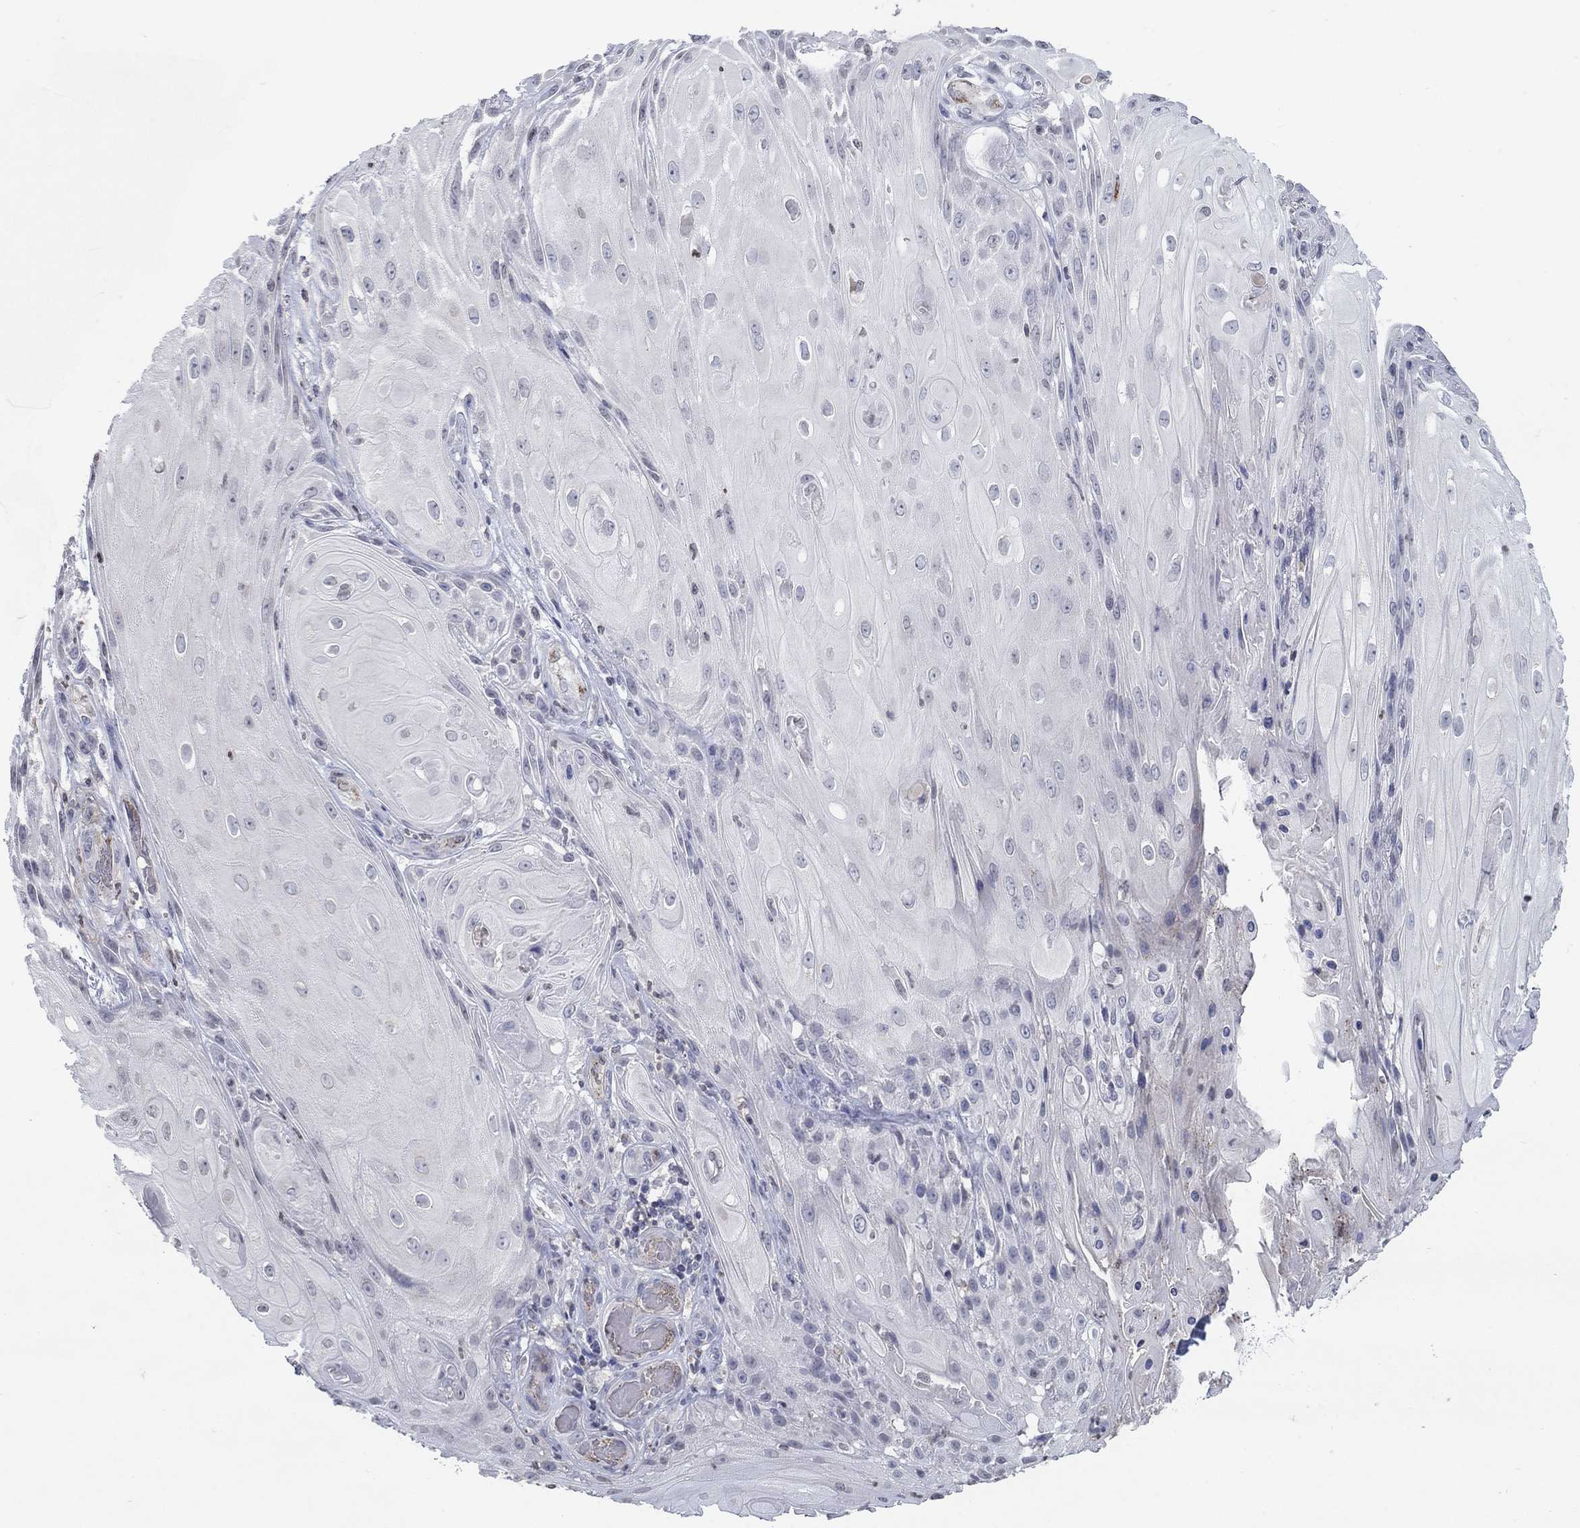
{"staining": {"intensity": "negative", "quantity": "none", "location": "none"}, "tissue": "skin cancer", "cell_type": "Tumor cells", "image_type": "cancer", "snomed": [{"axis": "morphology", "description": "Squamous cell carcinoma, NOS"}, {"axis": "topography", "description": "Skin"}], "caption": "Tumor cells are negative for brown protein staining in skin squamous cell carcinoma.", "gene": "TINAG", "patient": {"sex": "male", "age": 62}}